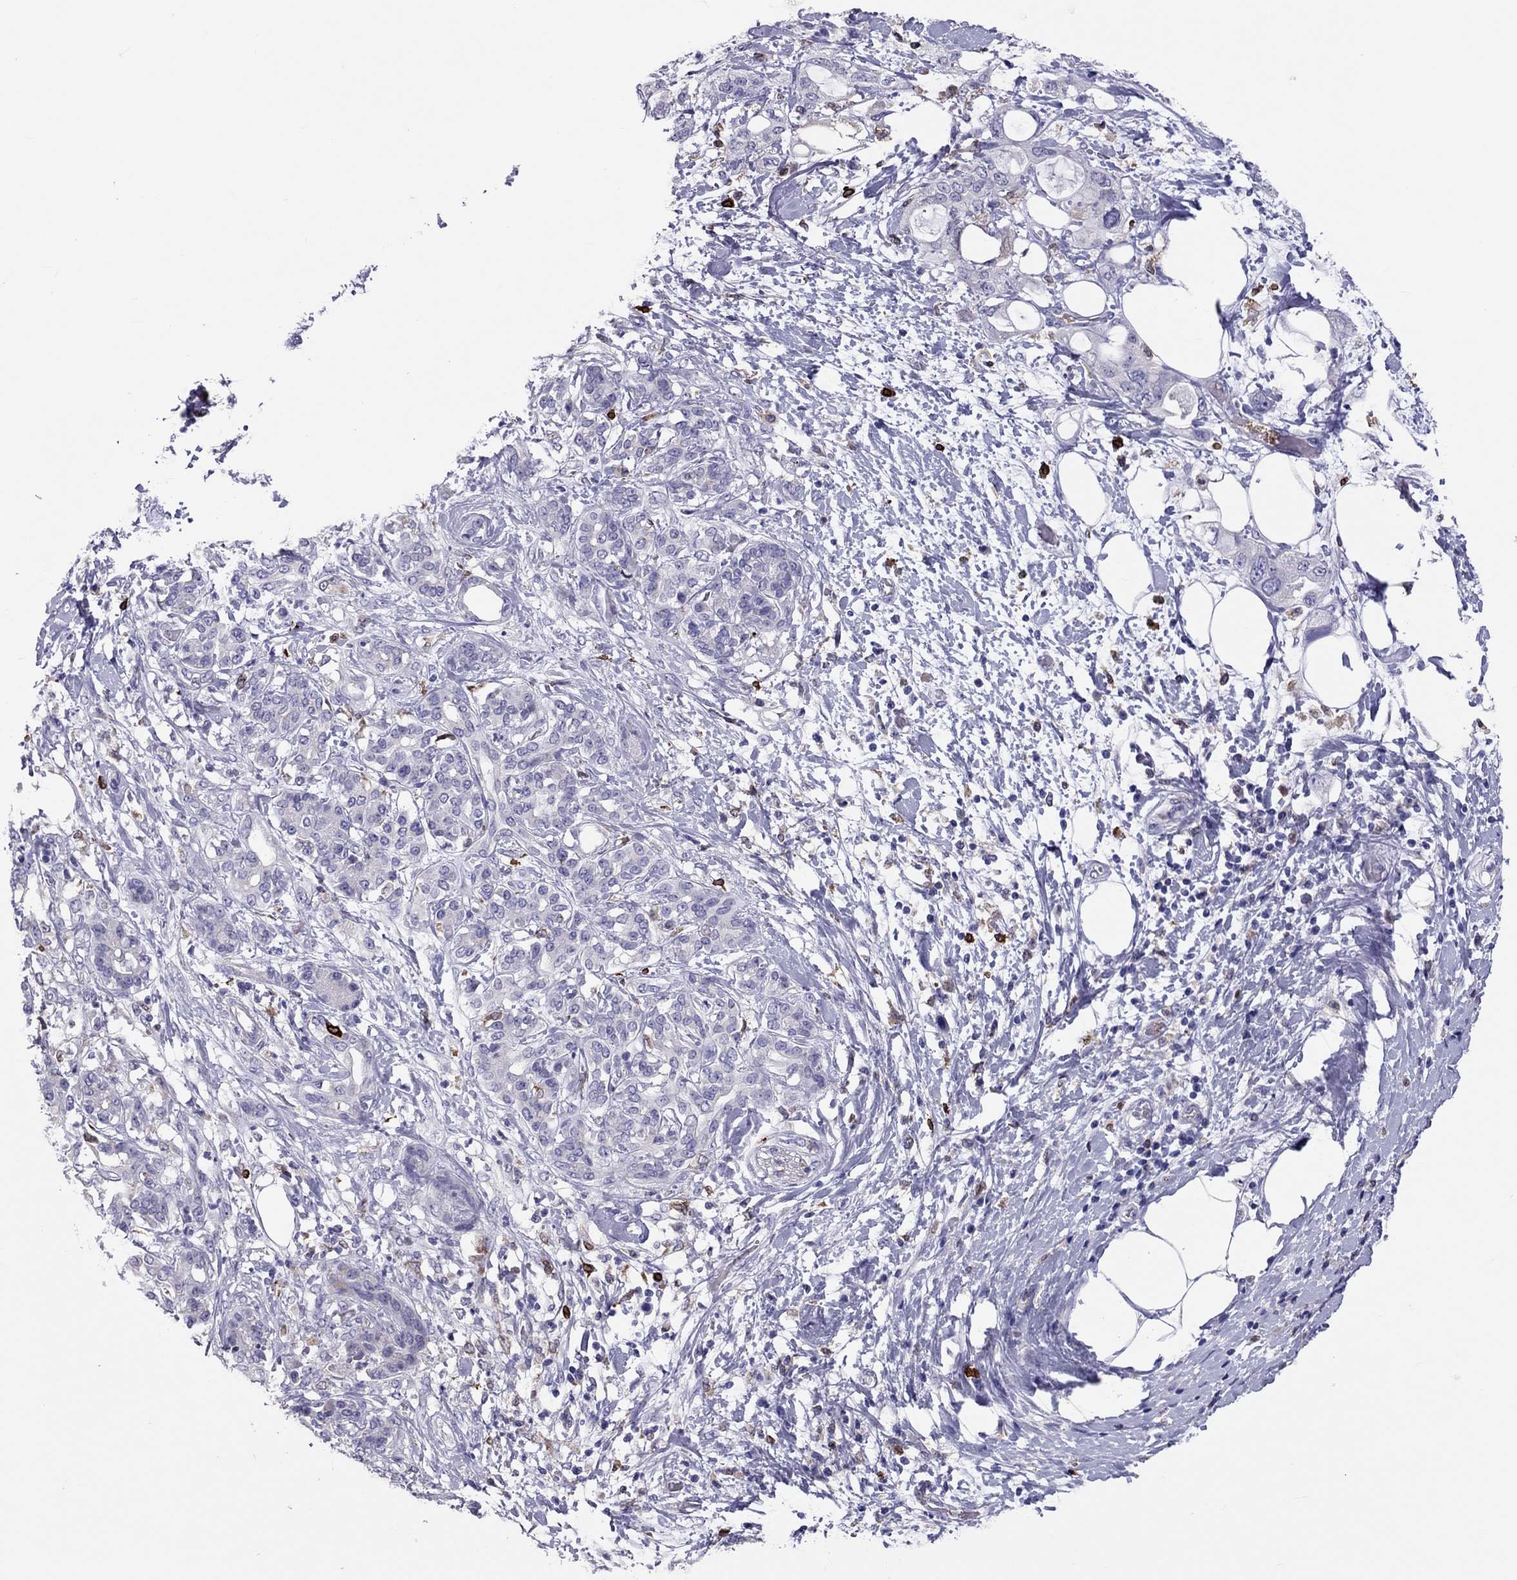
{"staining": {"intensity": "negative", "quantity": "none", "location": "none"}, "tissue": "pancreatic cancer", "cell_type": "Tumor cells", "image_type": "cancer", "snomed": [{"axis": "morphology", "description": "Adenocarcinoma, NOS"}, {"axis": "topography", "description": "Pancreas"}], "caption": "Immunohistochemistry (IHC) of human pancreatic cancer exhibits no staining in tumor cells.", "gene": "ADORA2A", "patient": {"sex": "female", "age": 56}}